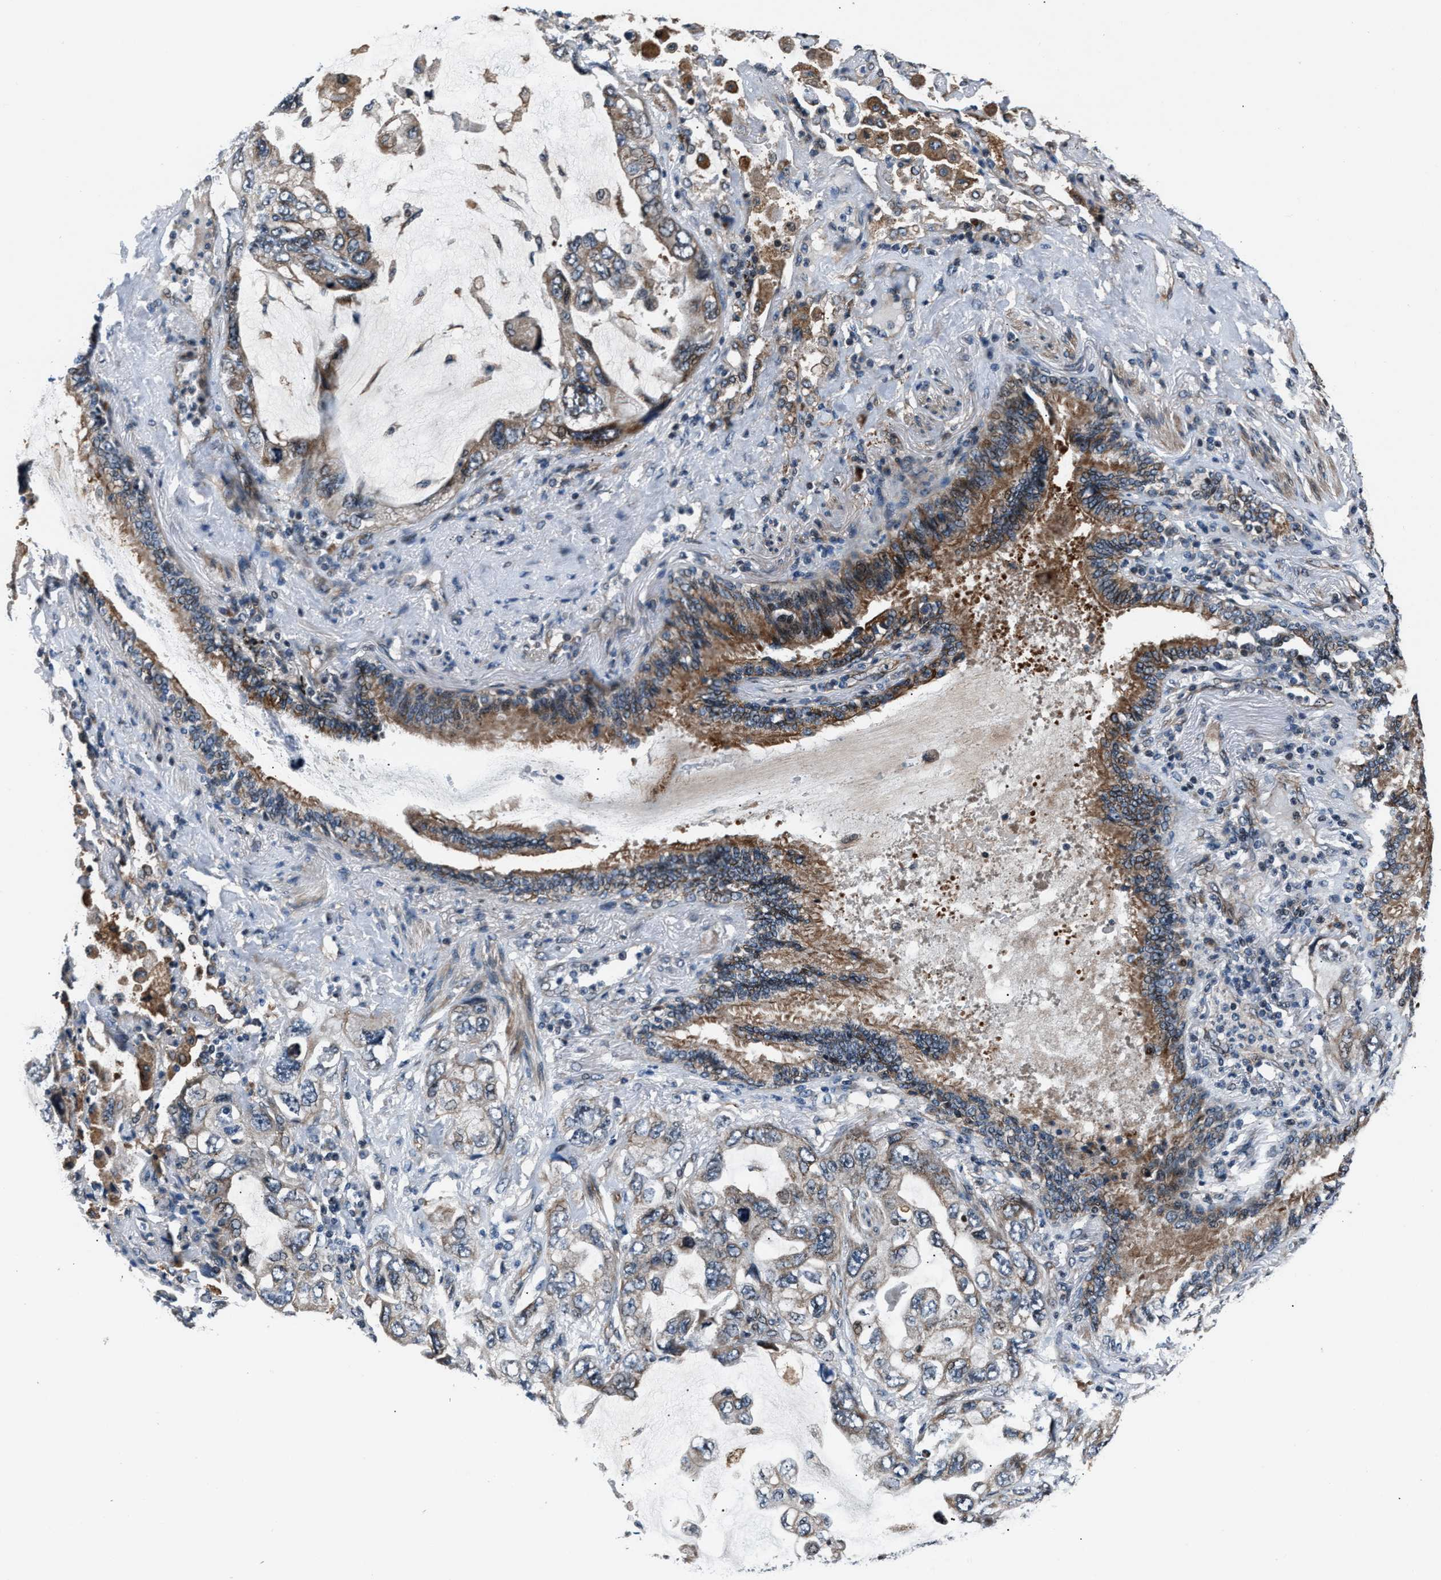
{"staining": {"intensity": "moderate", "quantity": "25%-75%", "location": "cytoplasmic/membranous"}, "tissue": "lung cancer", "cell_type": "Tumor cells", "image_type": "cancer", "snomed": [{"axis": "morphology", "description": "Squamous cell carcinoma, NOS"}, {"axis": "topography", "description": "Lung"}], "caption": "Immunohistochemistry histopathology image of human lung squamous cell carcinoma stained for a protein (brown), which shows medium levels of moderate cytoplasmic/membranous positivity in approximately 25%-75% of tumor cells.", "gene": "DYNC2I1", "patient": {"sex": "female", "age": 73}}